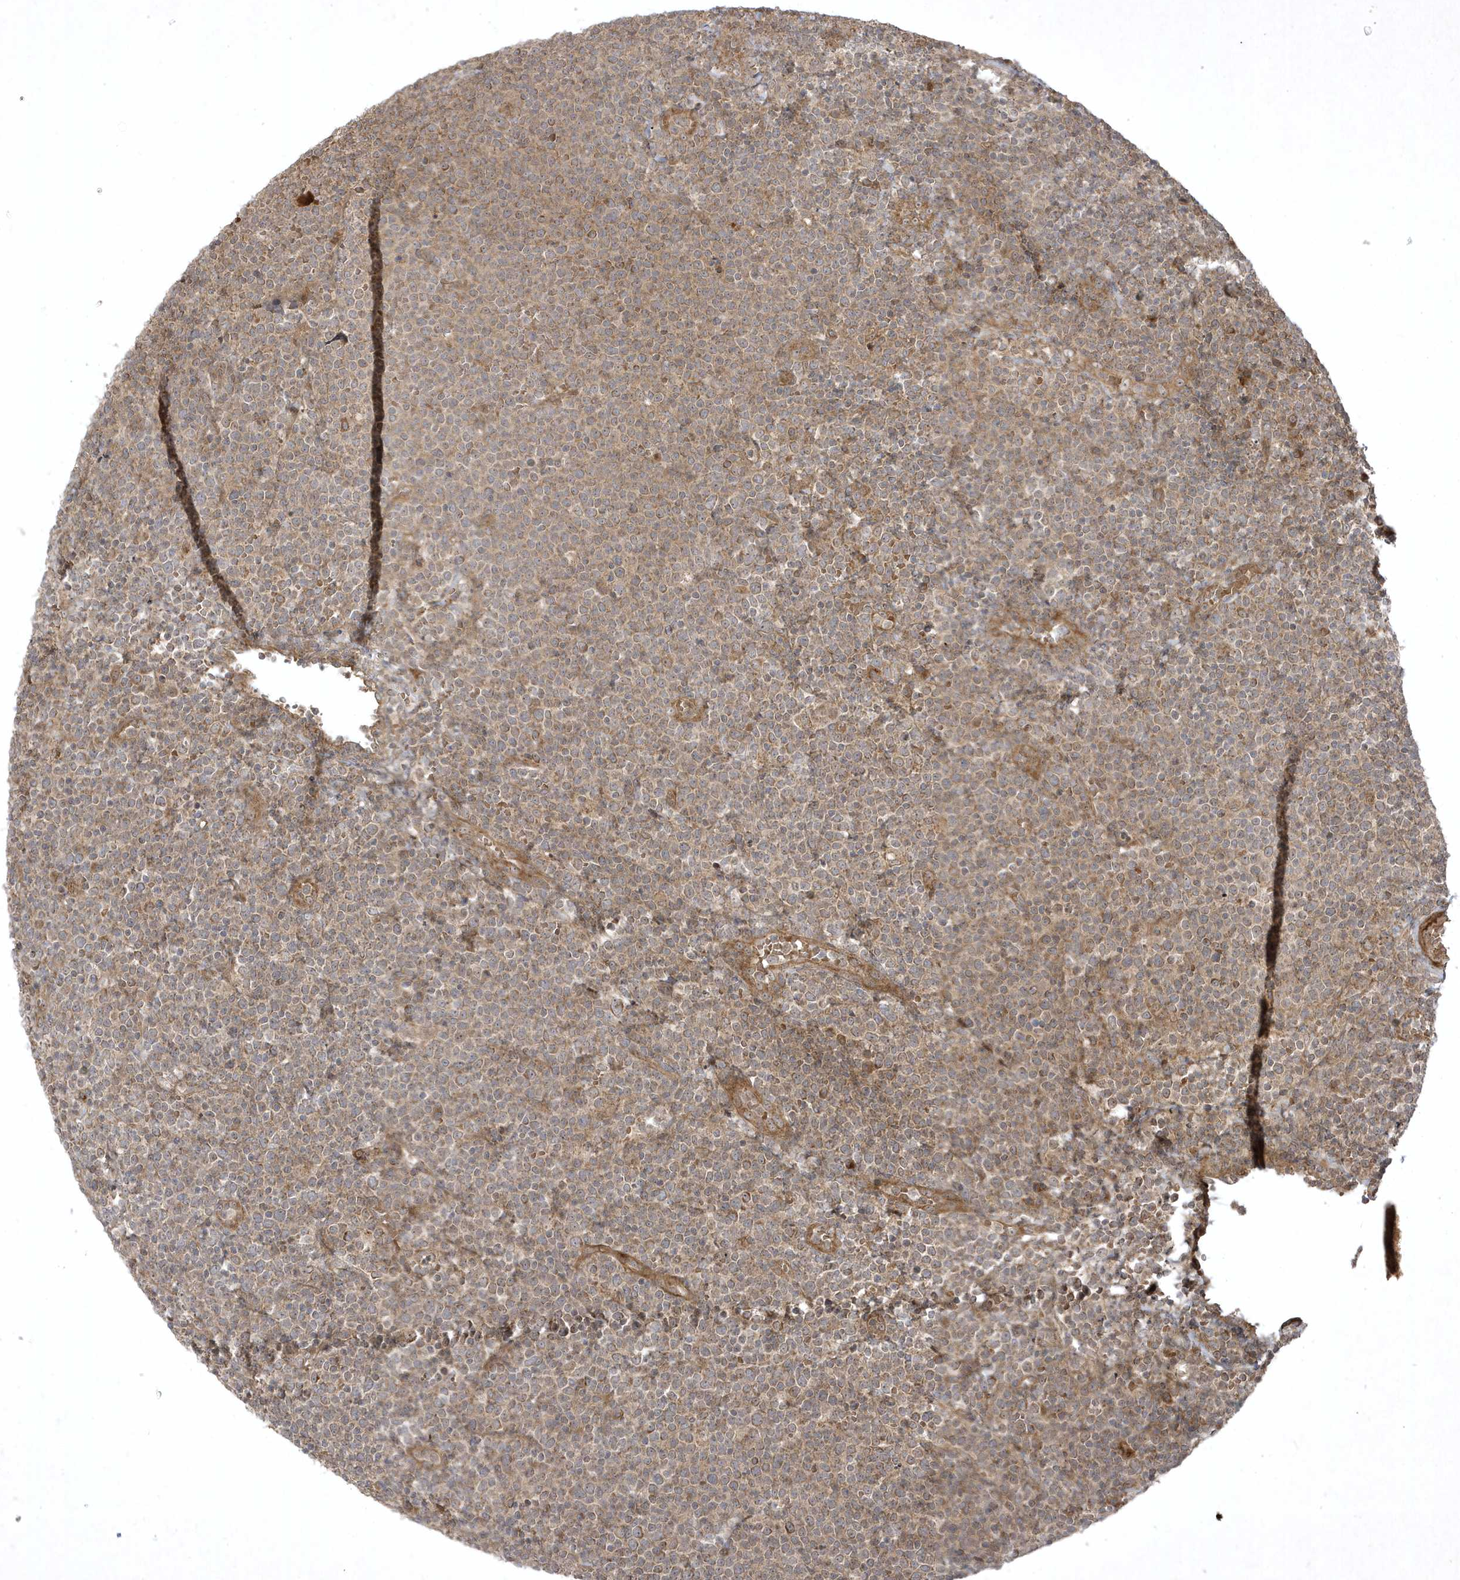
{"staining": {"intensity": "weak", "quantity": ">75%", "location": "cytoplasmic/membranous"}, "tissue": "lymphoma", "cell_type": "Tumor cells", "image_type": "cancer", "snomed": [{"axis": "morphology", "description": "Malignant lymphoma, non-Hodgkin's type, High grade"}, {"axis": "topography", "description": "Lymph node"}], "caption": "Immunohistochemical staining of lymphoma demonstrates low levels of weak cytoplasmic/membranous expression in approximately >75% of tumor cells. (DAB IHC, brown staining for protein, blue staining for nuclei).", "gene": "FAM83C", "patient": {"sex": "male", "age": 61}}